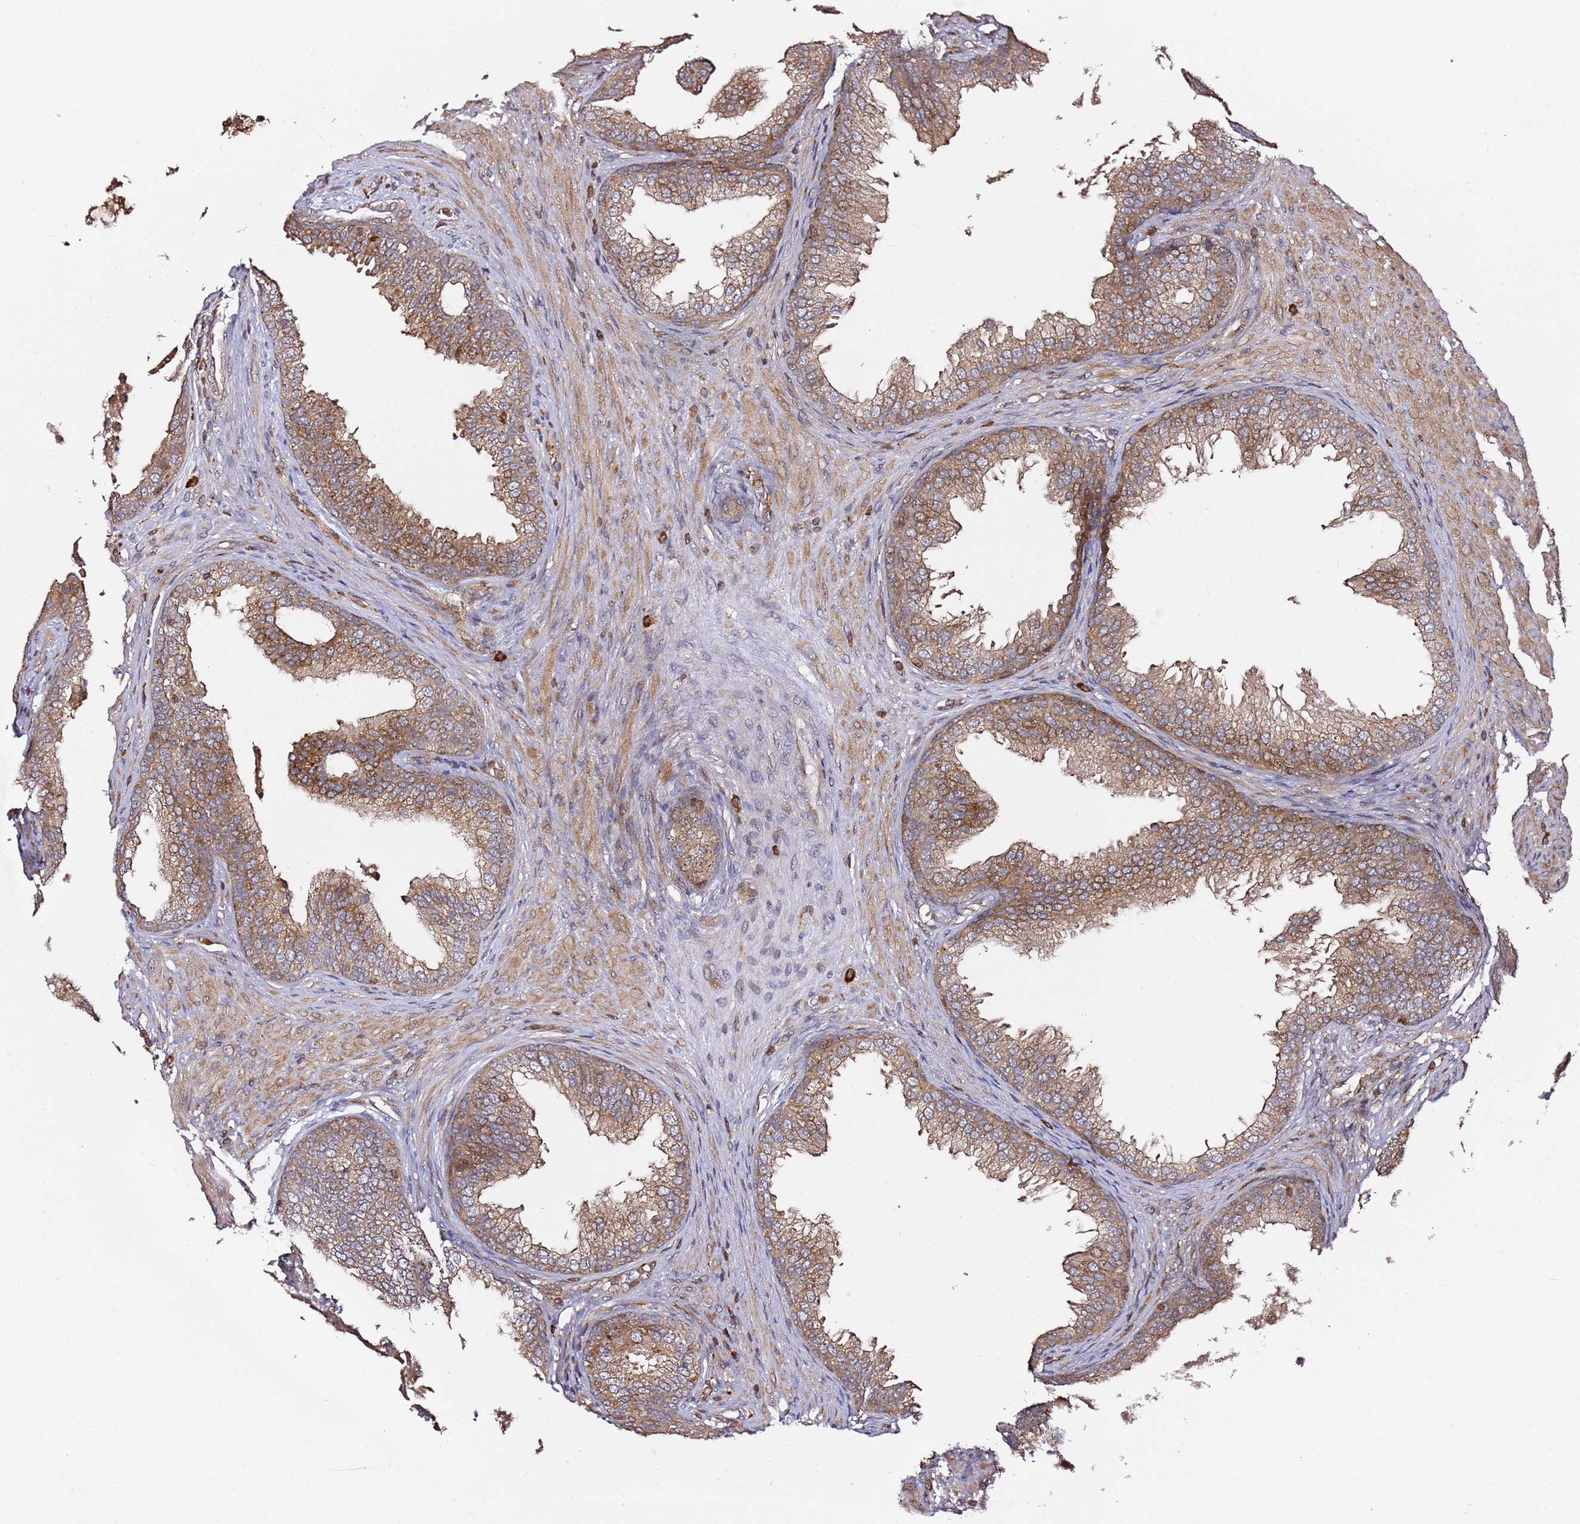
{"staining": {"intensity": "moderate", "quantity": ">75%", "location": "cytoplasmic/membranous"}, "tissue": "prostate", "cell_type": "Glandular cells", "image_type": "normal", "snomed": [{"axis": "morphology", "description": "Normal tissue, NOS"}, {"axis": "topography", "description": "Prostate"}], "caption": "This is a photomicrograph of immunohistochemistry (IHC) staining of normal prostate, which shows moderate positivity in the cytoplasmic/membranous of glandular cells.", "gene": "PRMT7", "patient": {"sex": "male", "age": 76}}